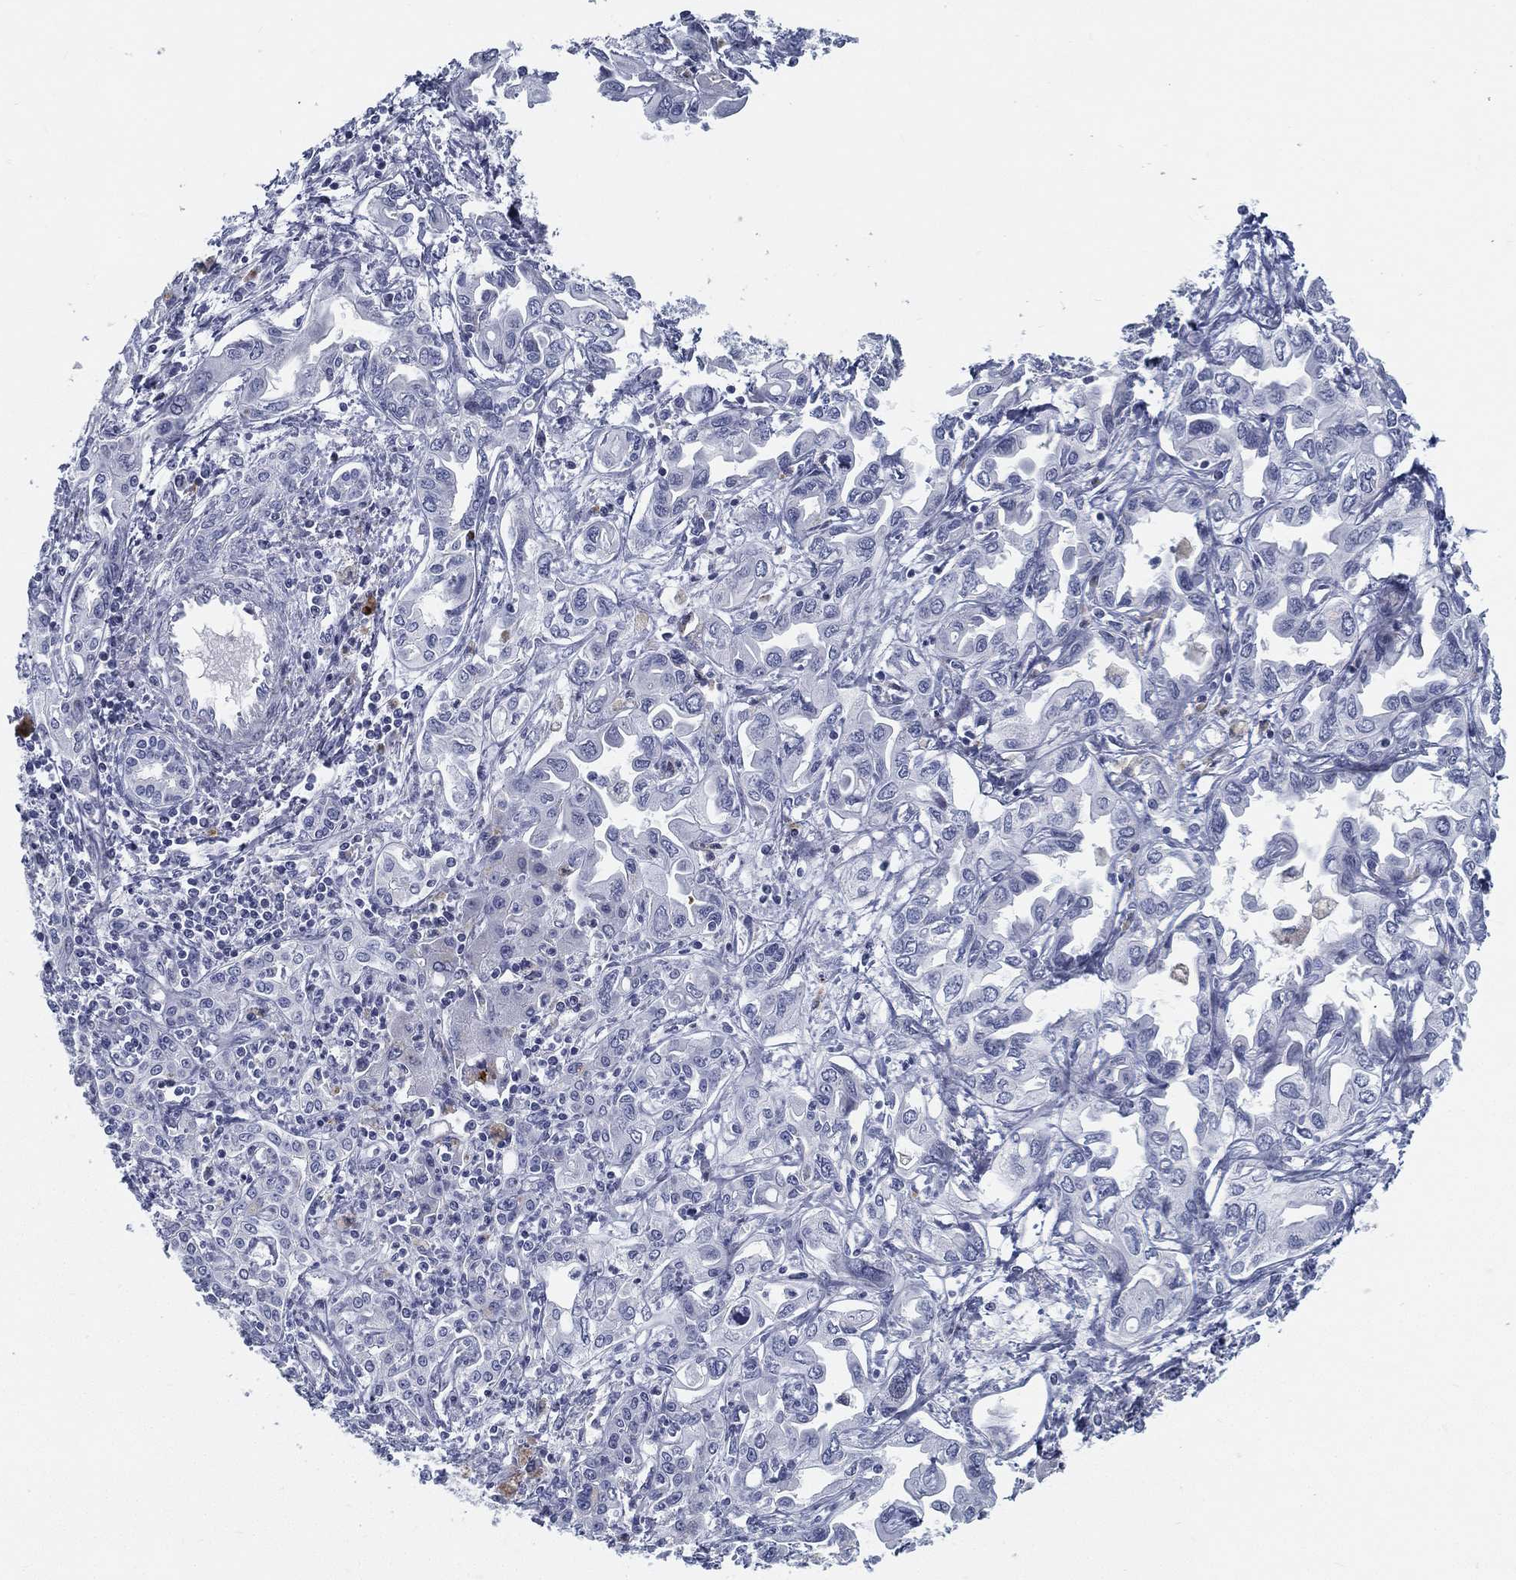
{"staining": {"intensity": "negative", "quantity": "none", "location": "none"}, "tissue": "liver cancer", "cell_type": "Tumor cells", "image_type": "cancer", "snomed": [{"axis": "morphology", "description": "Cholangiocarcinoma"}, {"axis": "topography", "description": "Liver"}], "caption": "Immunohistochemistry (IHC) of human liver cancer shows no expression in tumor cells.", "gene": "SPPL2C", "patient": {"sex": "female", "age": 64}}